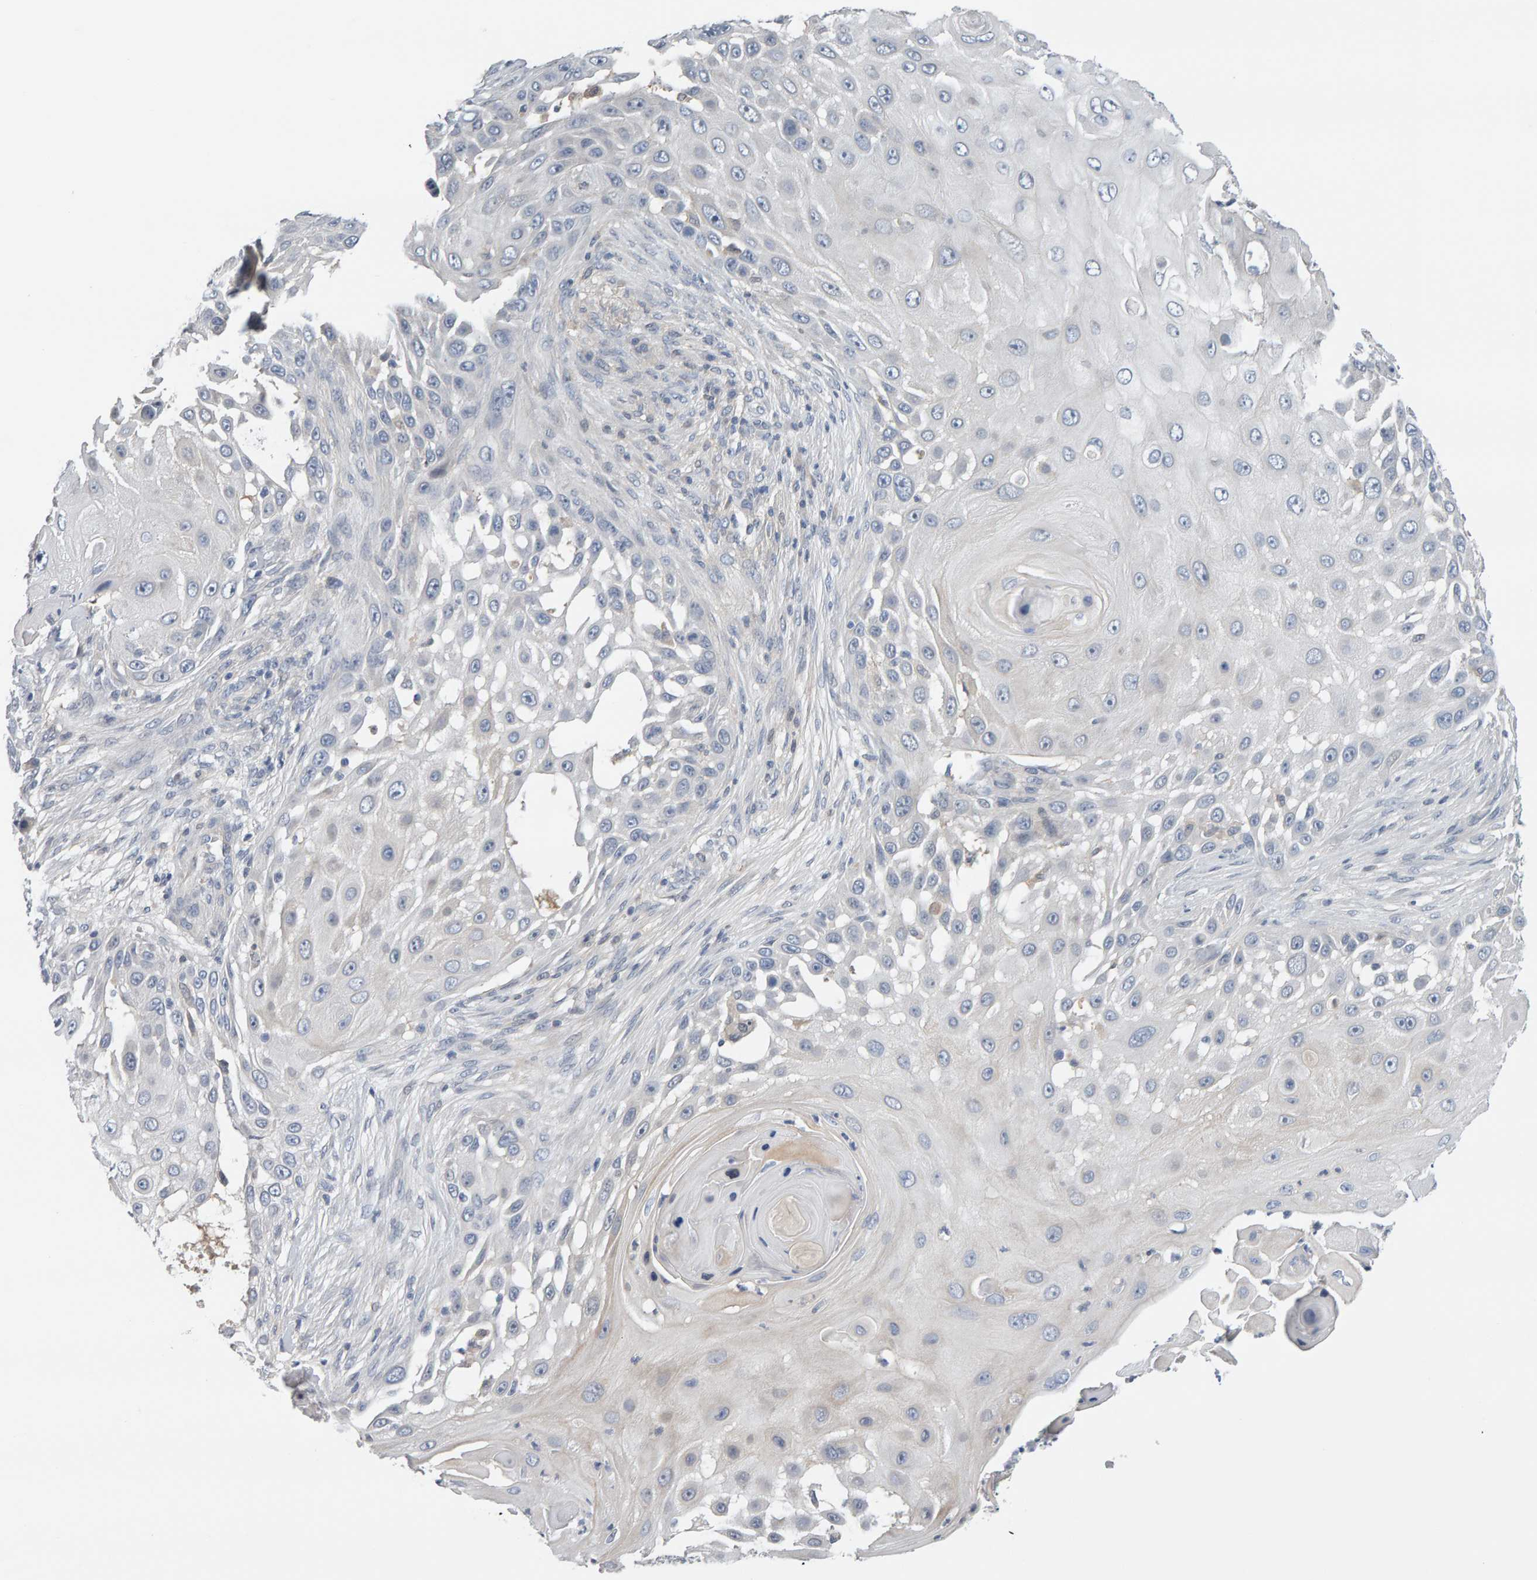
{"staining": {"intensity": "negative", "quantity": "none", "location": "none"}, "tissue": "skin cancer", "cell_type": "Tumor cells", "image_type": "cancer", "snomed": [{"axis": "morphology", "description": "Squamous cell carcinoma, NOS"}, {"axis": "topography", "description": "Skin"}], "caption": "Tumor cells show no significant expression in squamous cell carcinoma (skin).", "gene": "GFUS", "patient": {"sex": "female", "age": 44}}